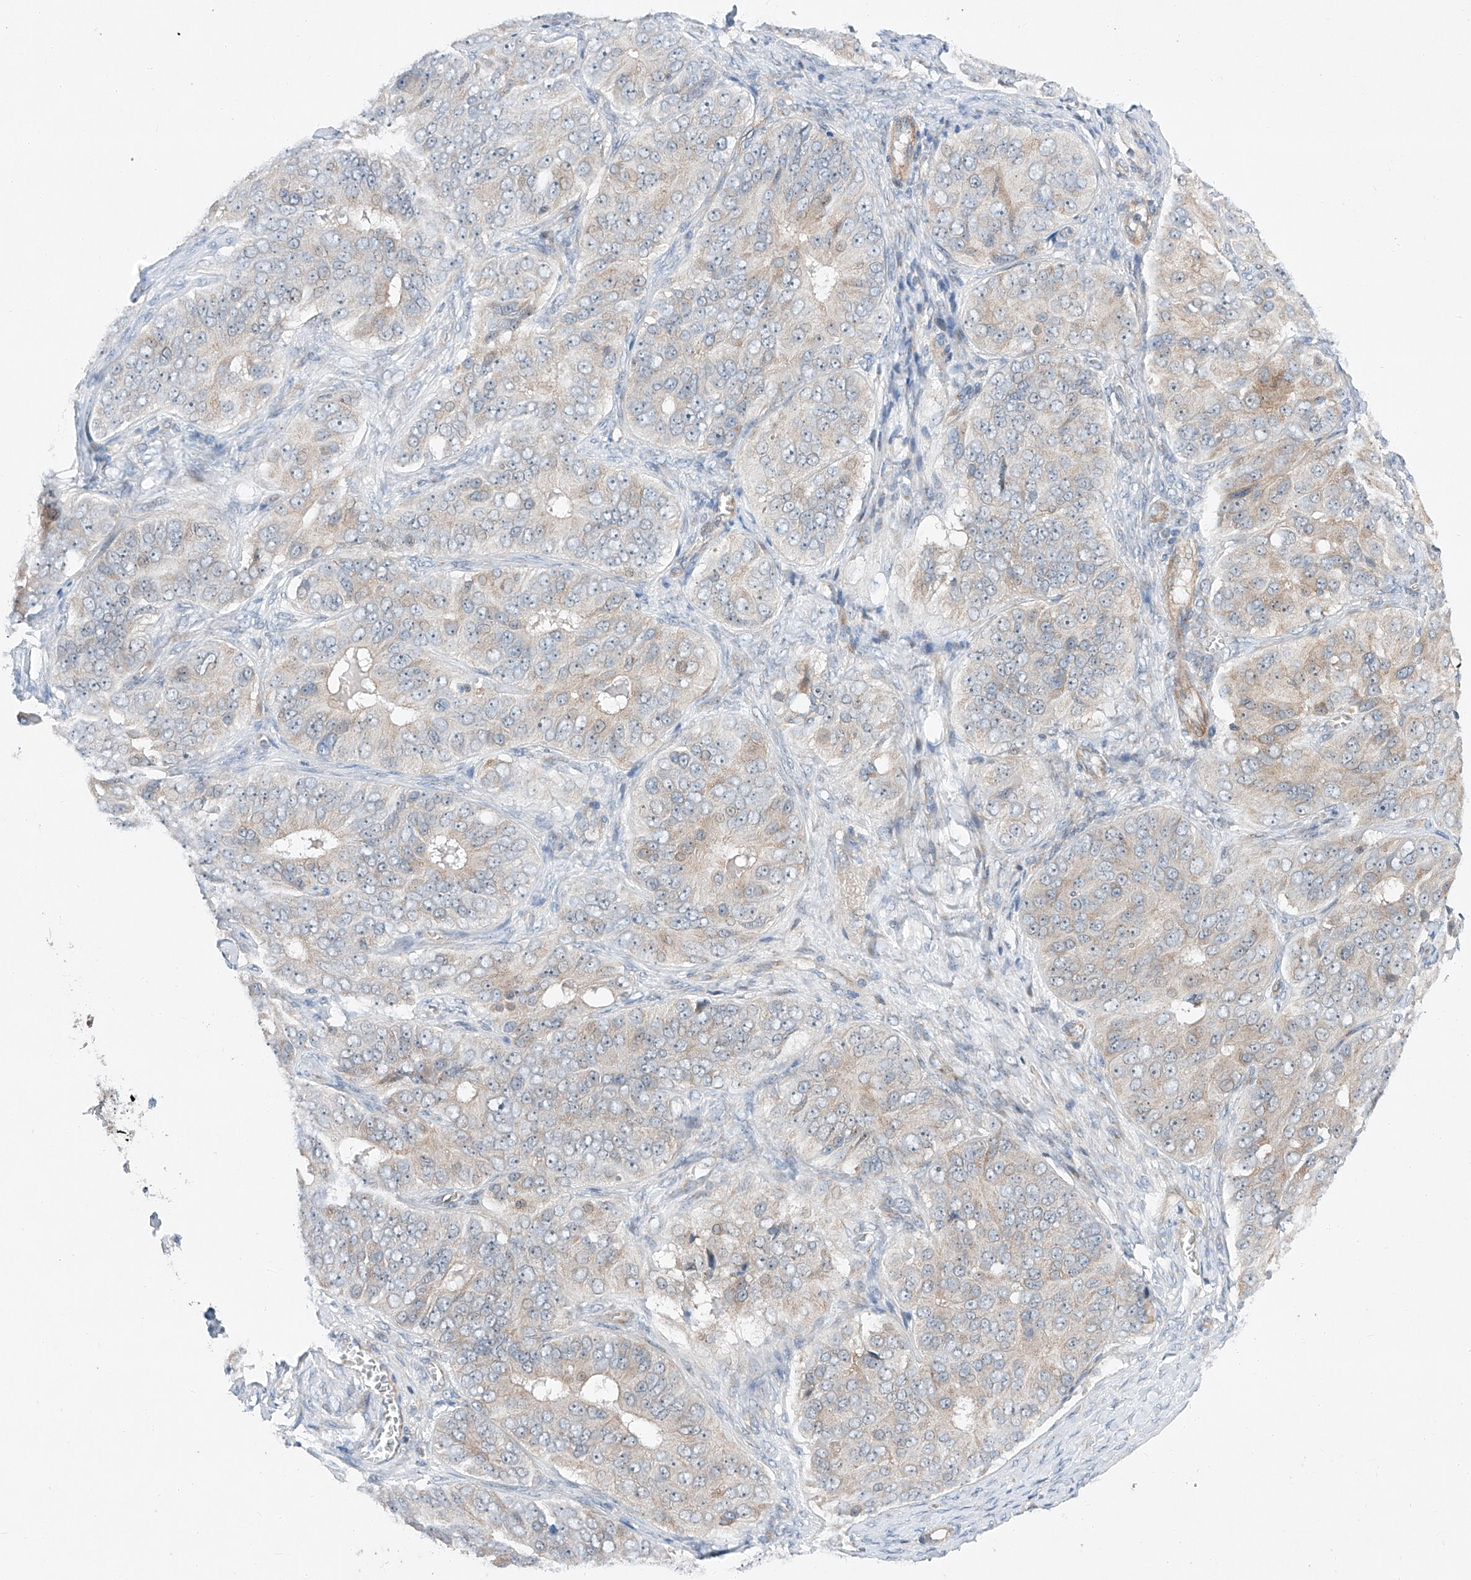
{"staining": {"intensity": "negative", "quantity": "none", "location": "none"}, "tissue": "ovarian cancer", "cell_type": "Tumor cells", "image_type": "cancer", "snomed": [{"axis": "morphology", "description": "Carcinoma, endometroid"}, {"axis": "topography", "description": "Ovary"}], "caption": "Immunohistochemistry (IHC) photomicrograph of neoplastic tissue: human ovarian endometroid carcinoma stained with DAB shows no significant protein positivity in tumor cells.", "gene": "CLDND1", "patient": {"sex": "female", "age": 51}}